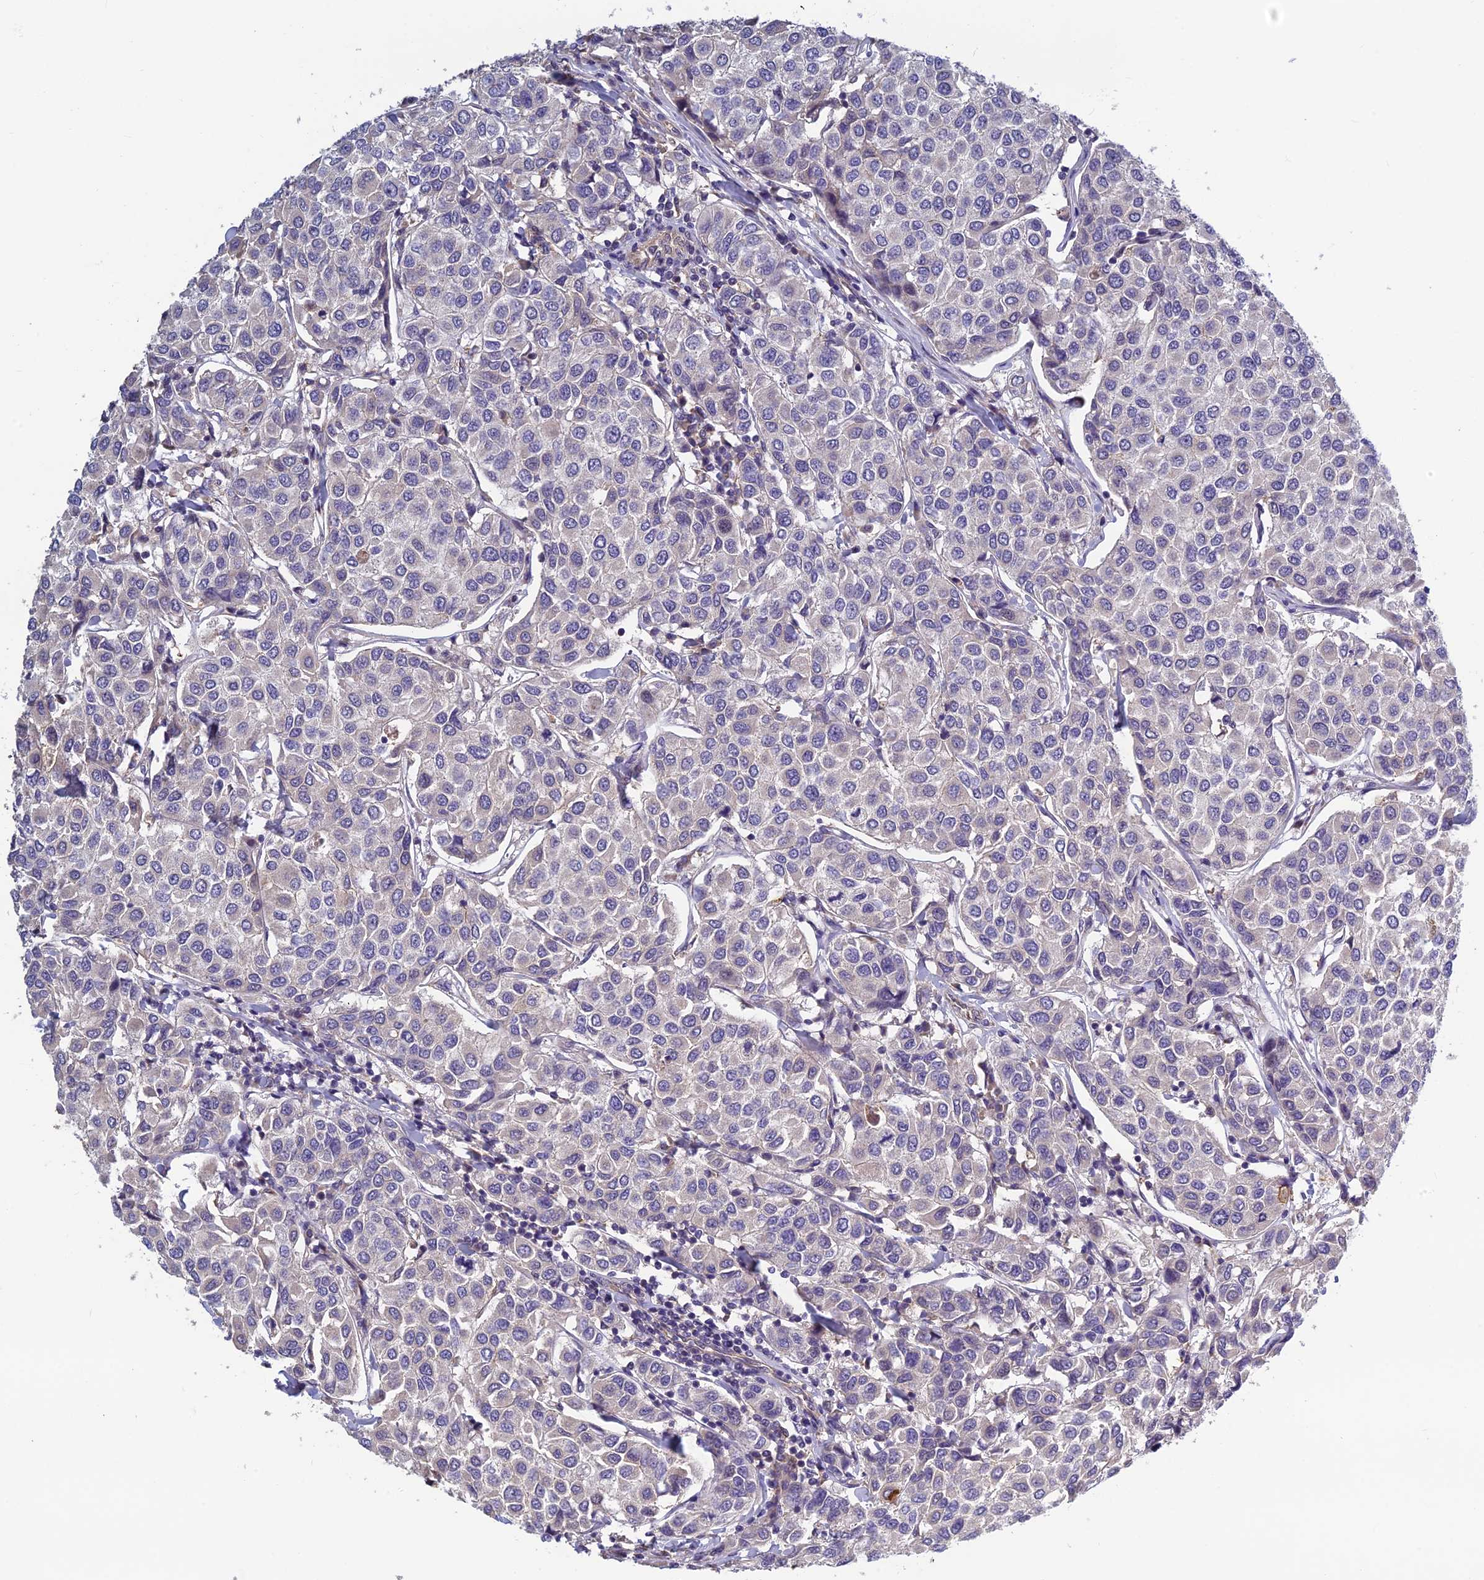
{"staining": {"intensity": "negative", "quantity": "none", "location": "none"}, "tissue": "breast cancer", "cell_type": "Tumor cells", "image_type": "cancer", "snomed": [{"axis": "morphology", "description": "Duct carcinoma"}, {"axis": "topography", "description": "Breast"}], "caption": "Breast cancer was stained to show a protein in brown. There is no significant positivity in tumor cells.", "gene": "HECA", "patient": {"sex": "female", "age": 55}}